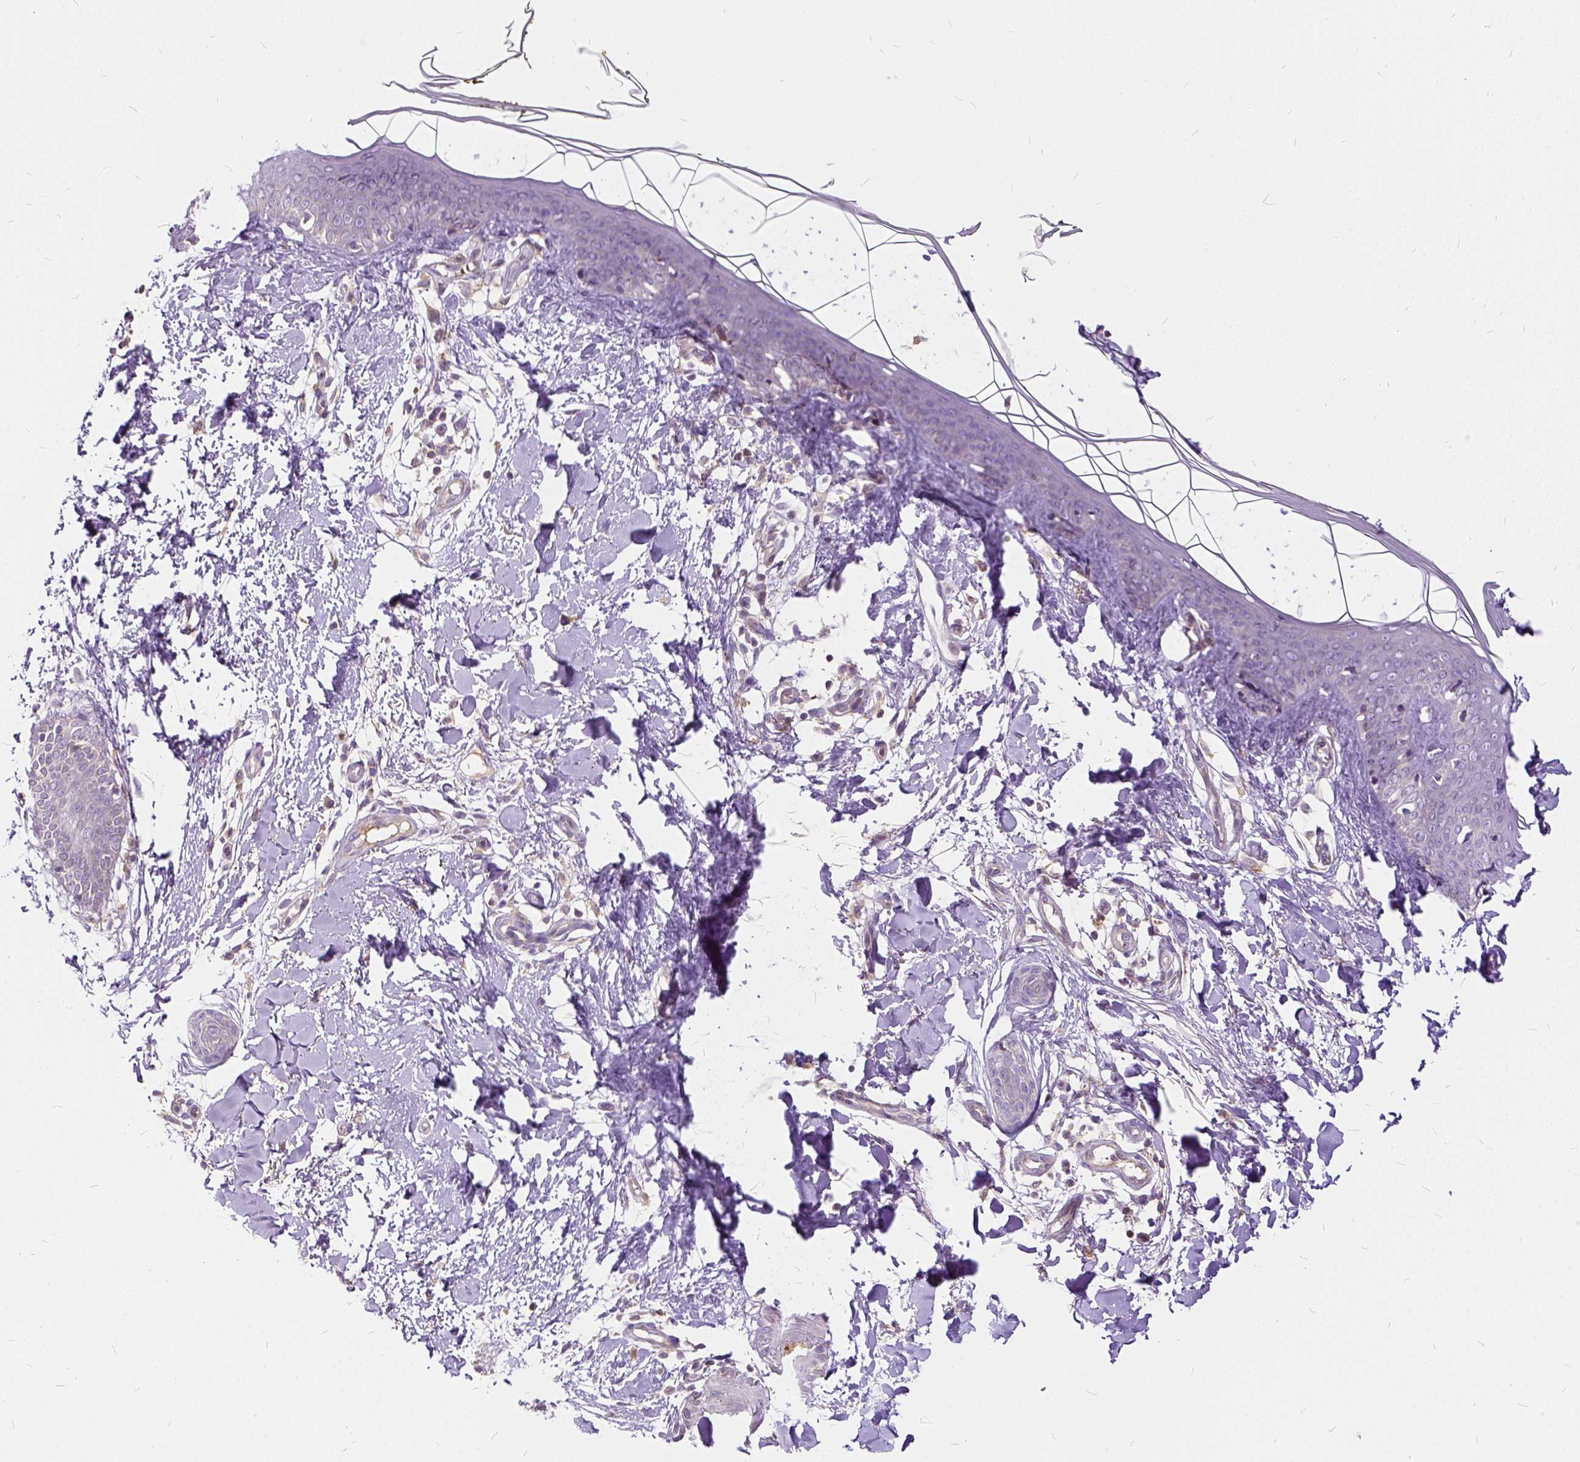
{"staining": {"intensity": "negative", "quantity": "none", "location": "none"}, "tissue": "skin", "cell_type": "Fibroblasts", "image_type": "normal", "snomed": [{"axis": "morphology", "description": "Normal tissue, NOS"}, {"axis": "topography", "description": "Skin"}], "caption": "There is no significant positivity in fibroblasts of skin. (DAB IHC, high magnification).", "gene": "CADM4", "patient": {"sex": "female", "age": 34}}